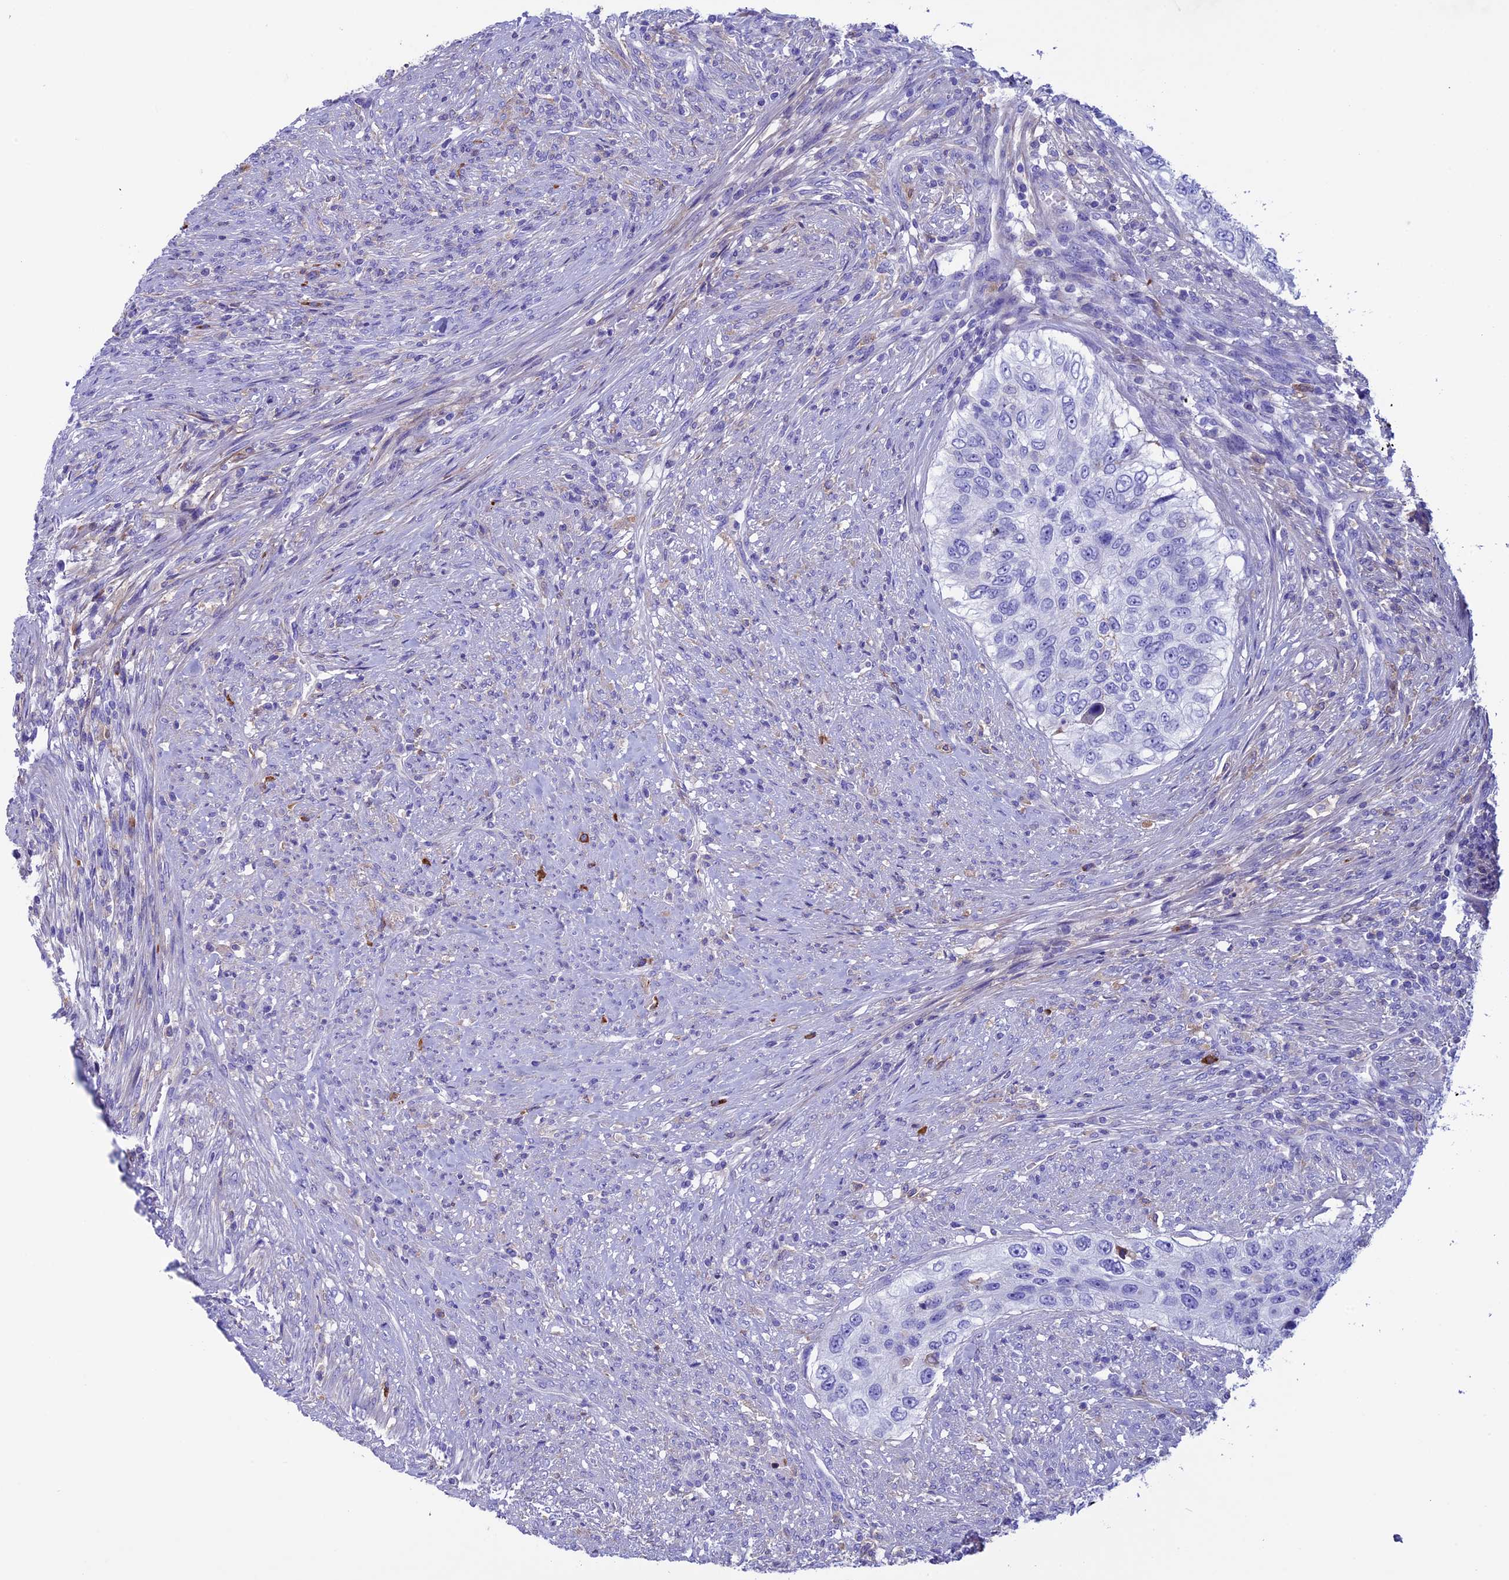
{"staining": {"intensity": "negative", "quantity": "none", "location": "none"}, "tissue": "urothelial cancer", "cell_type": "Tumor cells", "image_type": "cancer", "snomed": [{"axis": "morphology", "description": "Urothelial carcinoma, High grade"}, {"axis": "topography", "description": "Urinary bladder"}], "caption": "High-grade urothelial carcinoma stained for a protein using IHC reveals no staining tumor cells.", "gene": "IGSF6", "patient": {"sex": "female", "age": 60}}